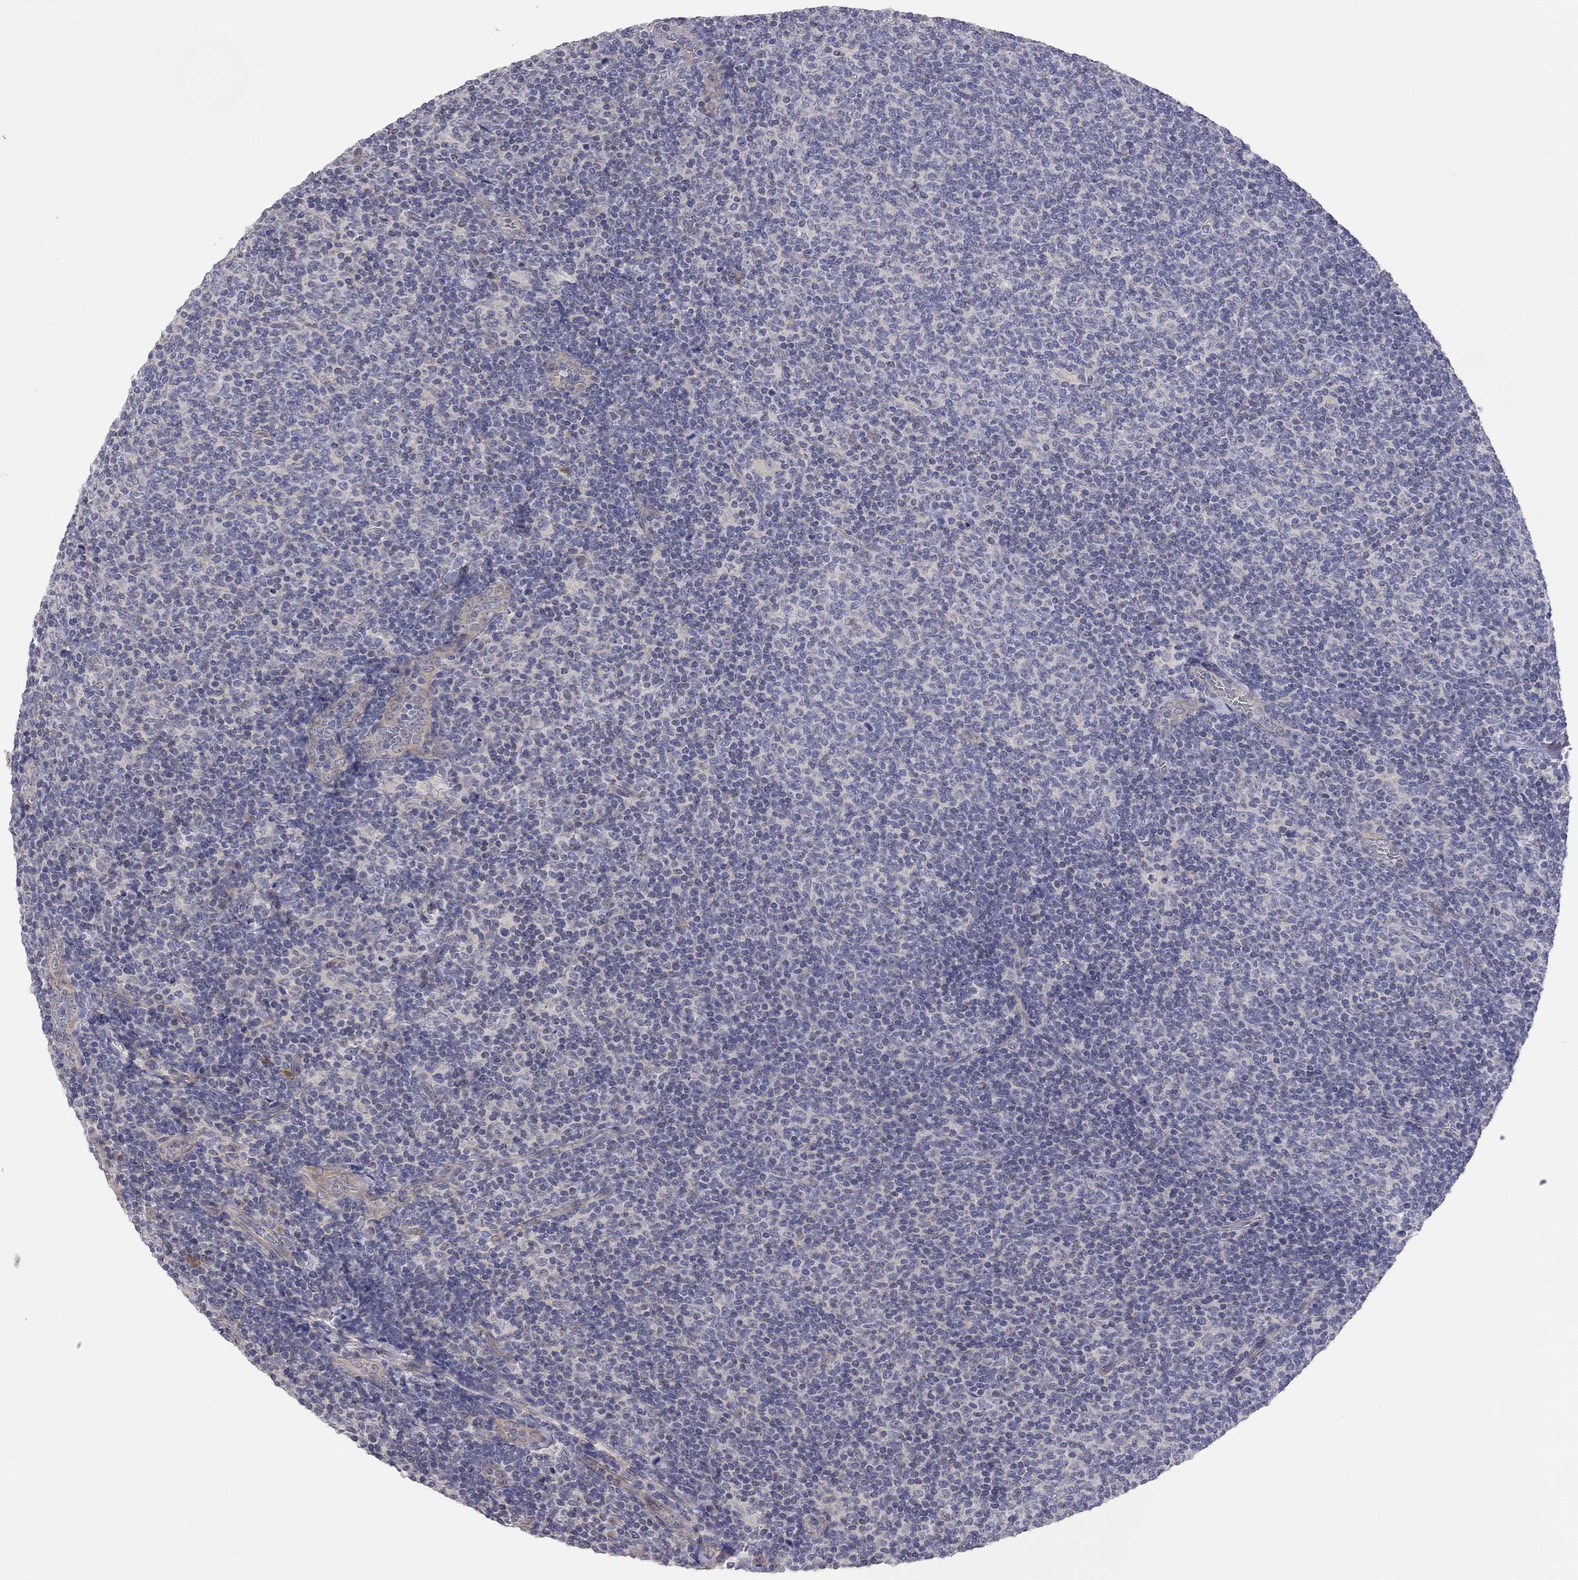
{"staining": {"intensity": "negative", "quantity": "none", "location": "none"}, "tissue": "lymphoma", "cell_type": "Tumor cells", "image_type": "cancer", "snomed": [{"axis": "morphology", "description": "Malignant lymphoma, non-Hodgkin's type, Low grade"}, {"axis": "topography", "description": "Lymph node"}], "caption": "Protein analysis of malignant lymphoma, non-Hodgkin's type (low-grade) displays no significant expression in tumor cells.", "gene": "KCNB1", "patient": {"sex": "male", "age": 52}}